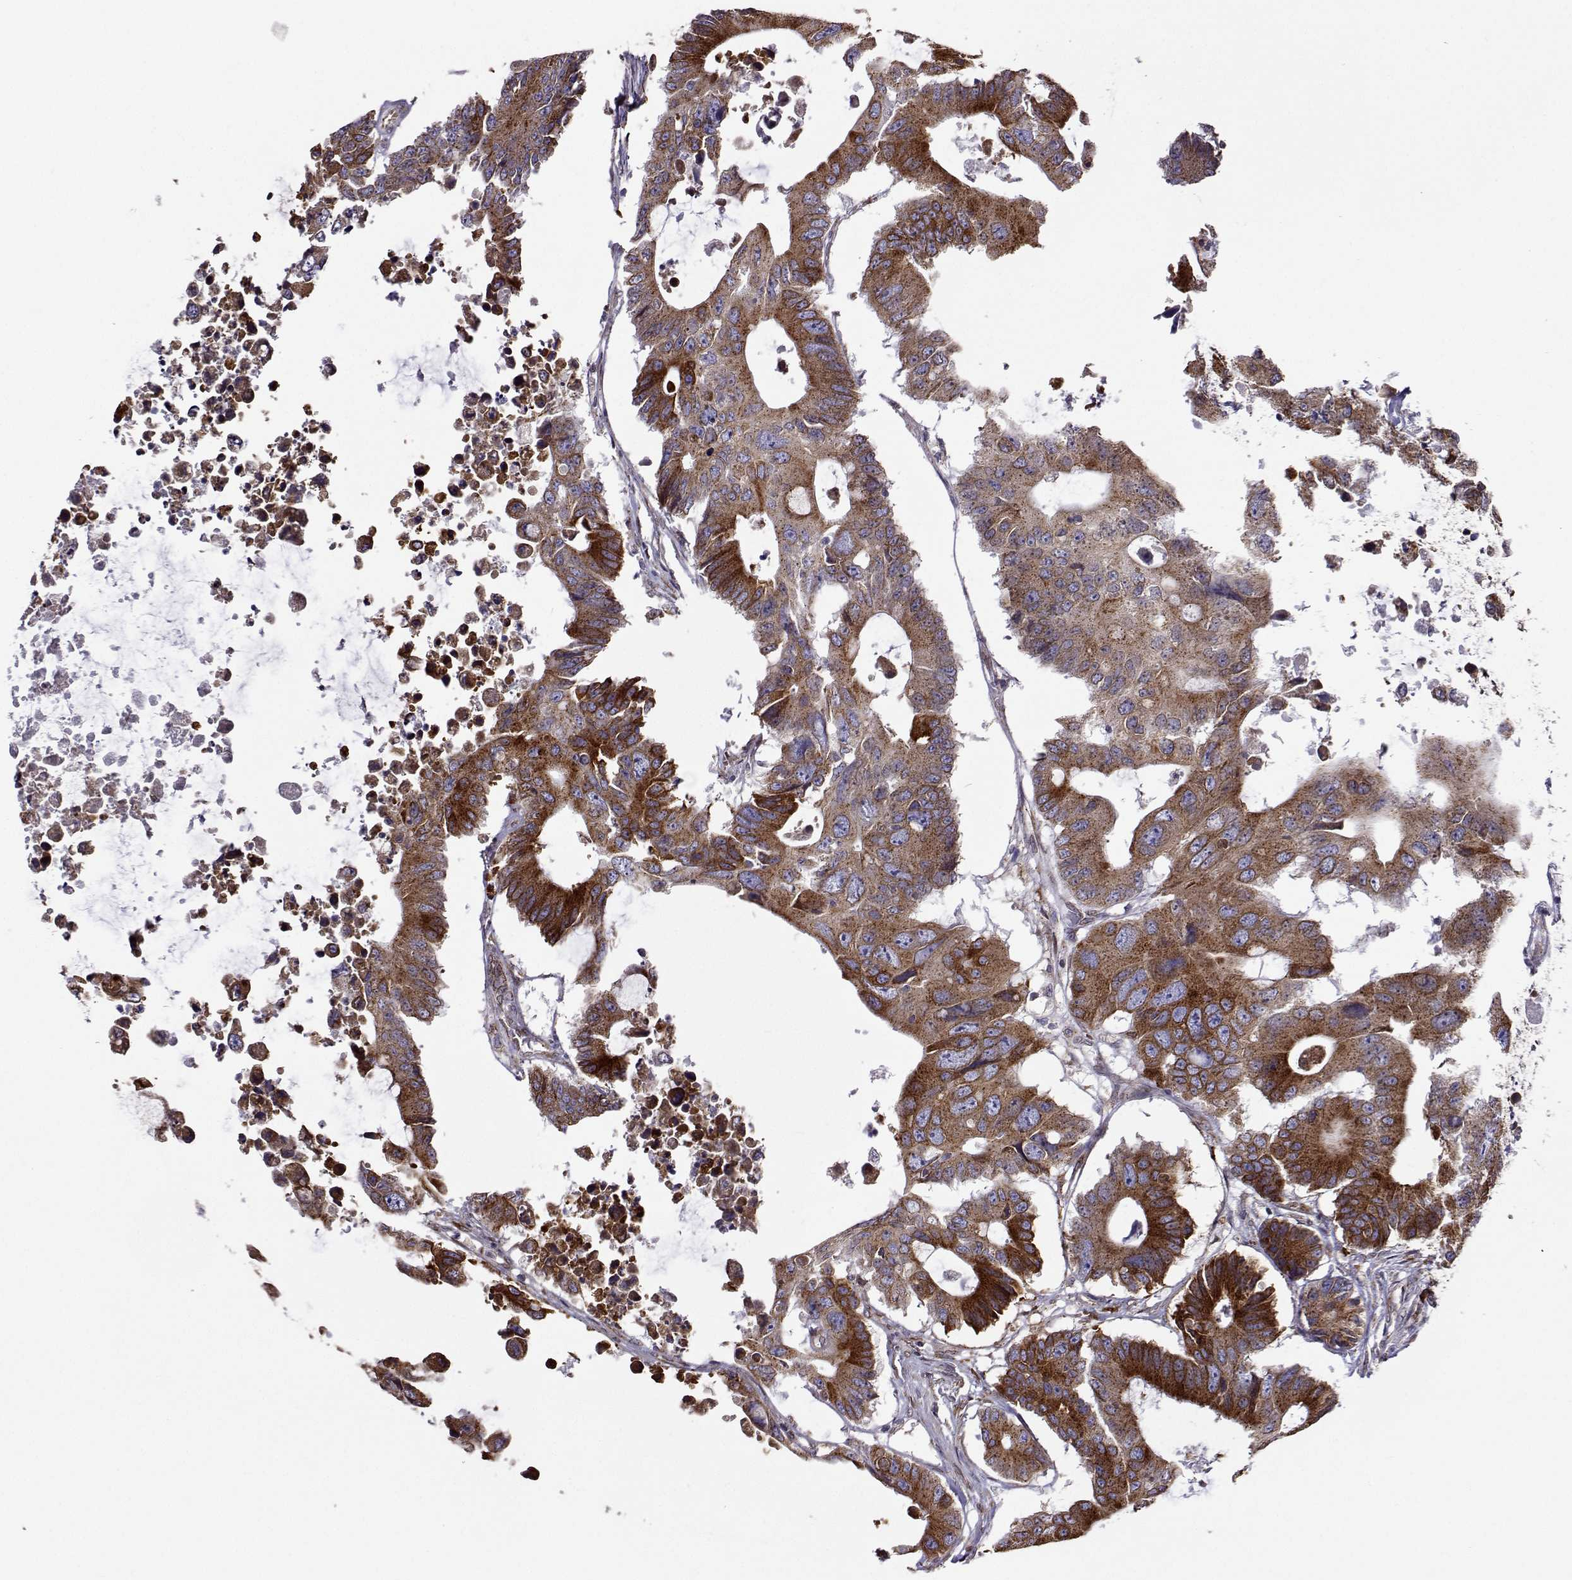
{"staining": {"intensity": "moderate", "quantity": ">75%", "location": "cytoplasmic/membranous"}, "tissue": "colorectal cancer", "cell_type": "Tumor cells", "image_type": "cancer", "snomed": [{"axis": "morphology", "description": "Adenocarcinoma, NOS"}, {"axis": "topography", "description": "Colon"}], "caption": "Immunohistochemical staining of human colorectal cancer (adenocarcinoma) reveals moderate cytoplasmic/membranous protein expression in about >75% of tumor cells.", "gene": "PGRMC2", "patient": {"sex": "male", "age": 71}}